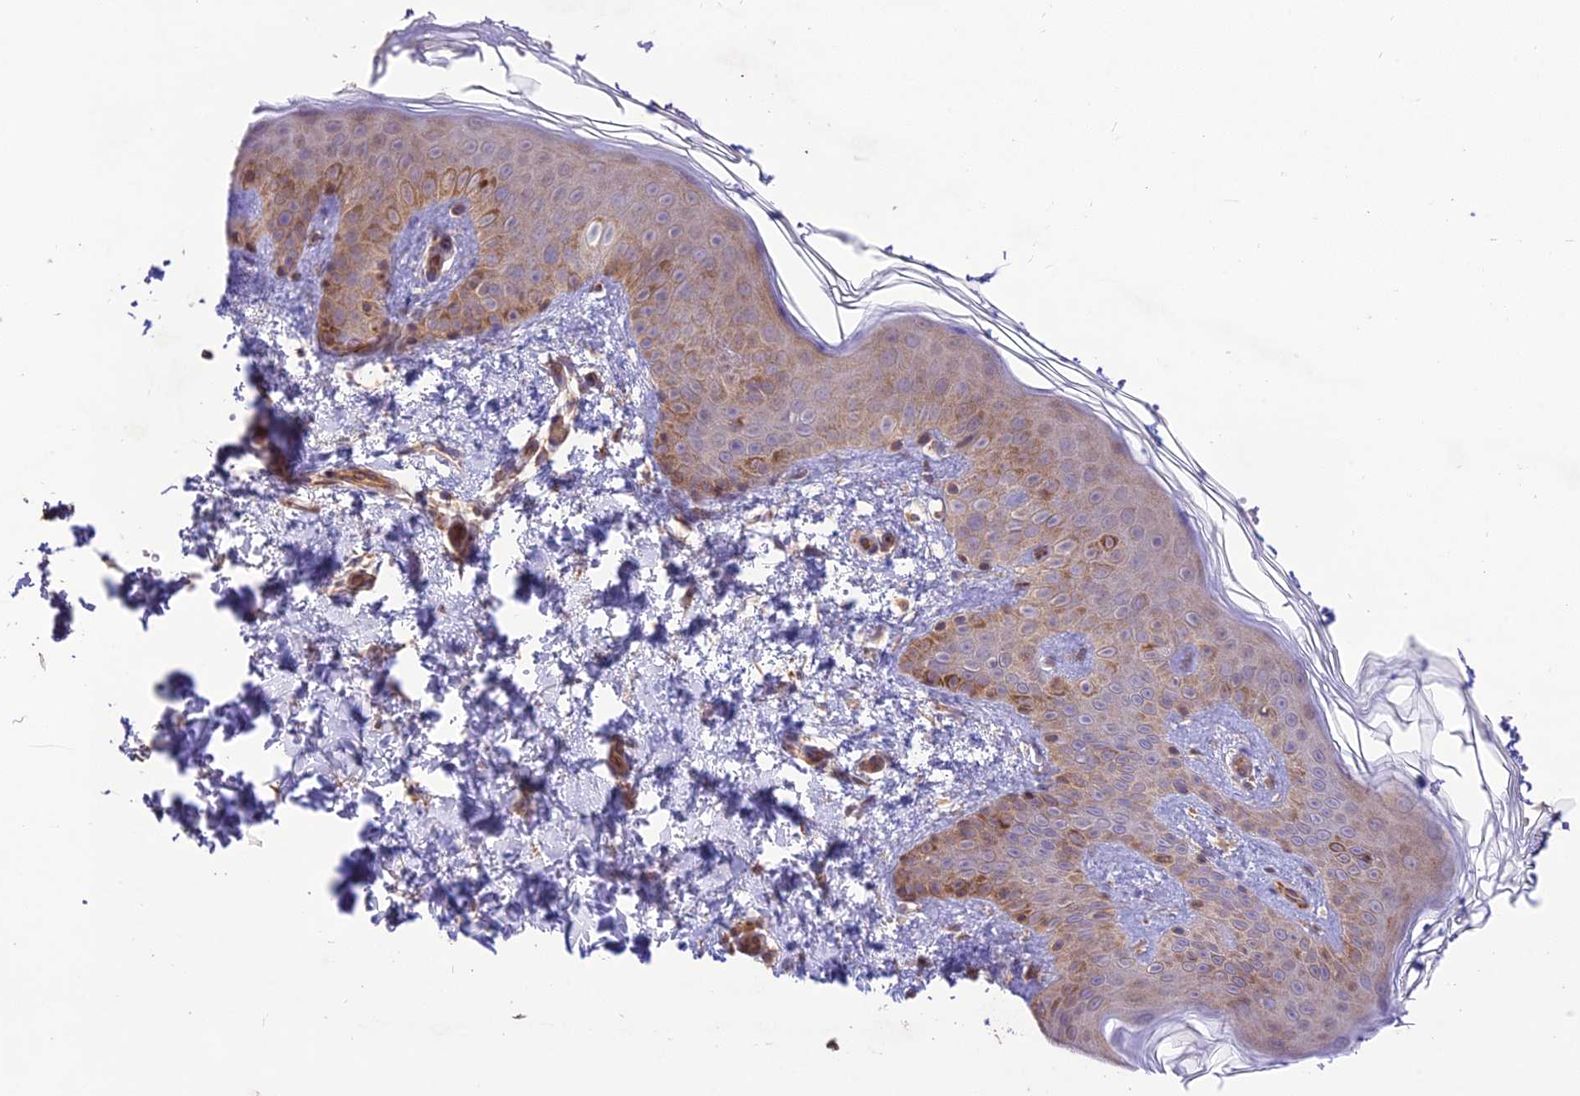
{"staining": {"intensity": "negative", "quantity": "none", "location": "none"}, "tissue": "skin", "cell_type": "Fibroblasts", "image_type": "normal", "snomed": [{"axis": "morphology", "description": "Normal tissue, NOS"}, {"axis": "topography", "description": "Skin"}], "caption": "Histopathology image shows no protein positivity in fibroblasts of unremarkable skin. (DAB immunohistochemistry visualized using brightfield microscopy, high magnification).", "gene": "TMEM259", "patient": {"sex": "female", "age": 58}}